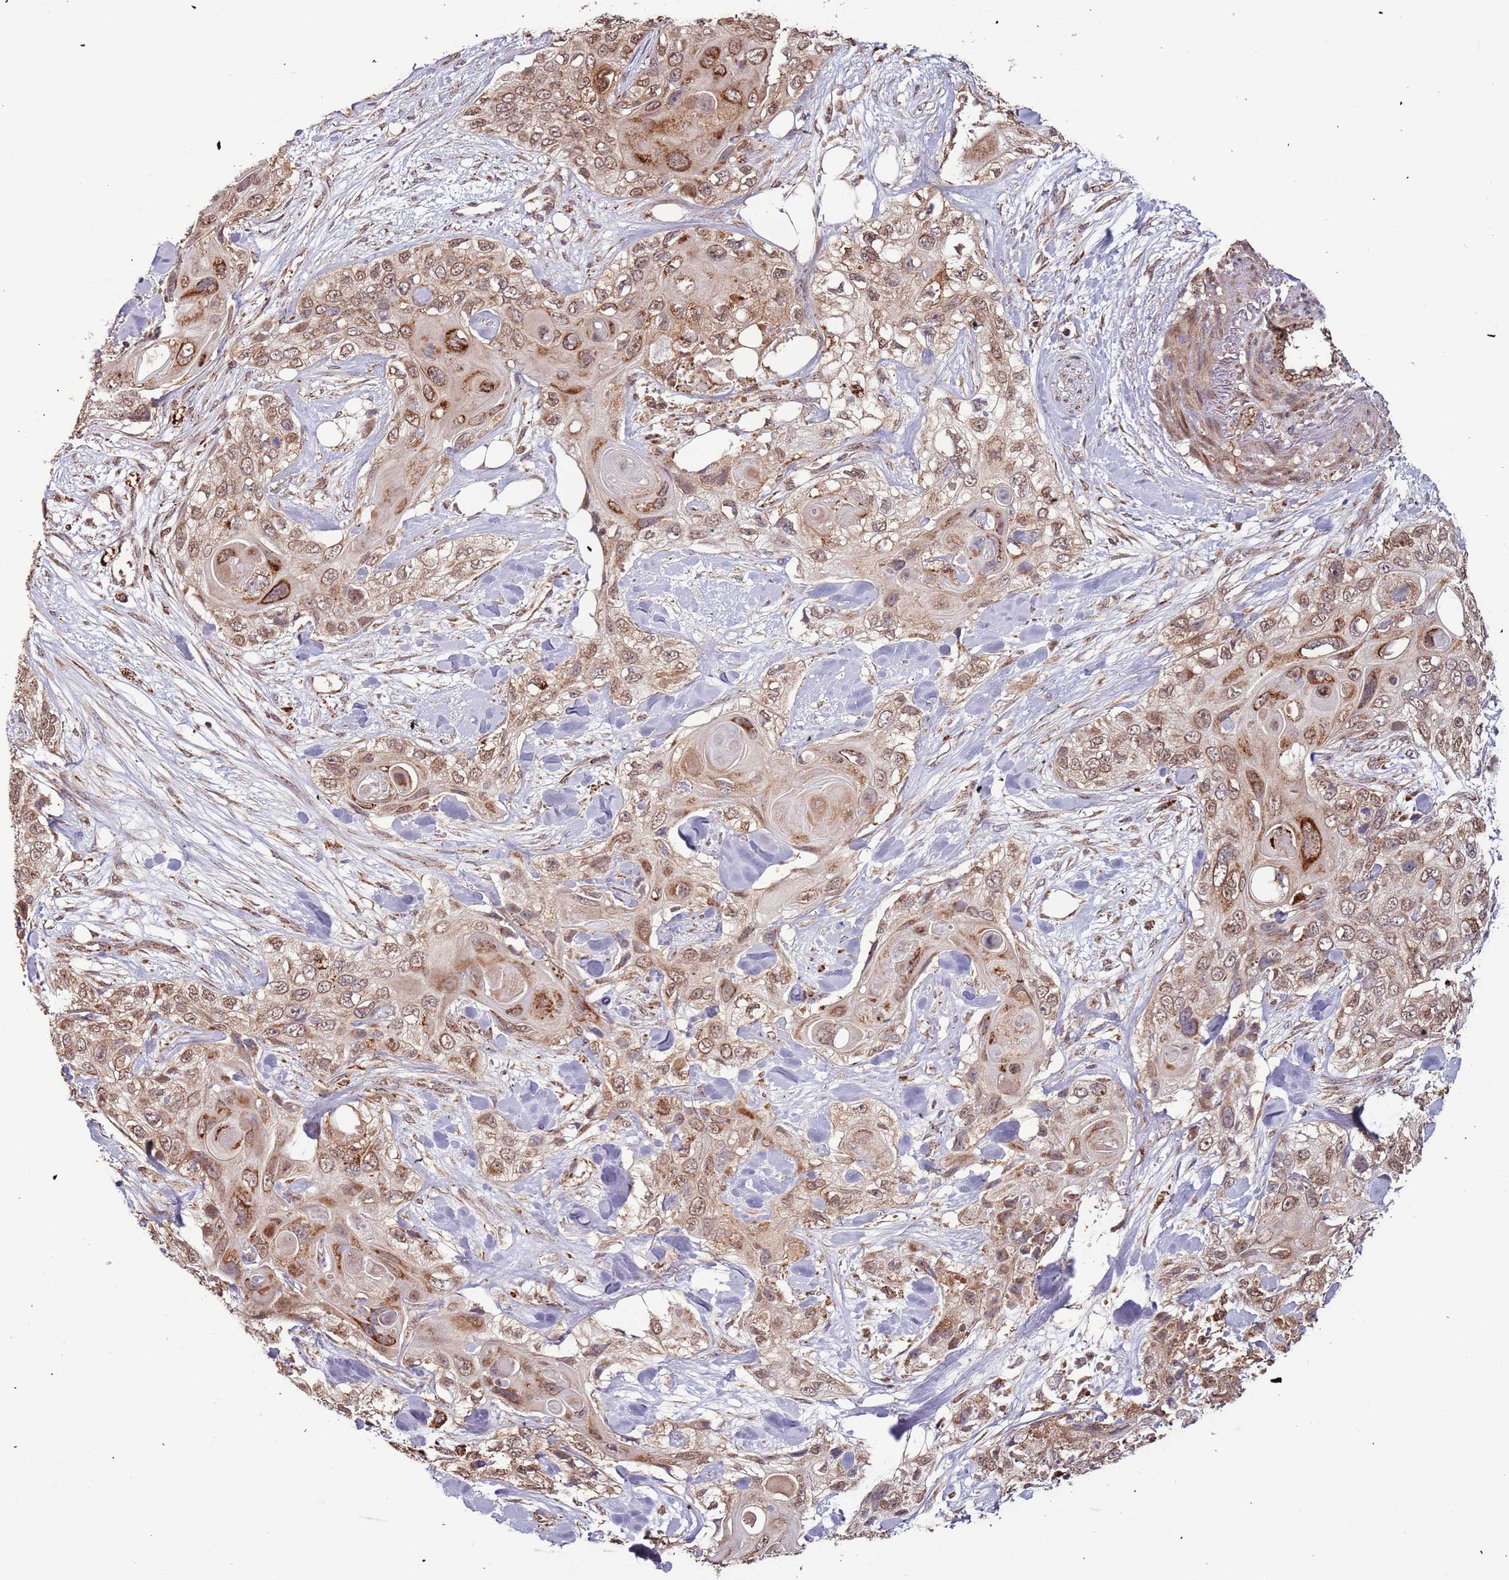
{"staining": {"intensity": "moderate", "quantity": "25%-75%", "location": "cytoplasmic/membranous,nuclear"}, "tissue": "skin cancer", "cell_type": "Tumor cells", "image_type": "cancer", "snomed": [{"axis": "morphology", "description": "Normal tissue, NOS"}, {"axis": "morphology", "description": "Squamous cell carcinoma, NOS"}, {"axis": "topography", "description": "Skin"}], "caption": "Protein staining of squamous cell carcinoma (skin) tissue reveals moderate cytoplasmic/membranous and nuclear expression in about 25%-75% of tumor cells. The protein of interest is shown in brown color, while the nuclei are stained blue.", "gene": "IL17RD", "patient": {"sex": "male", "age": 72}}